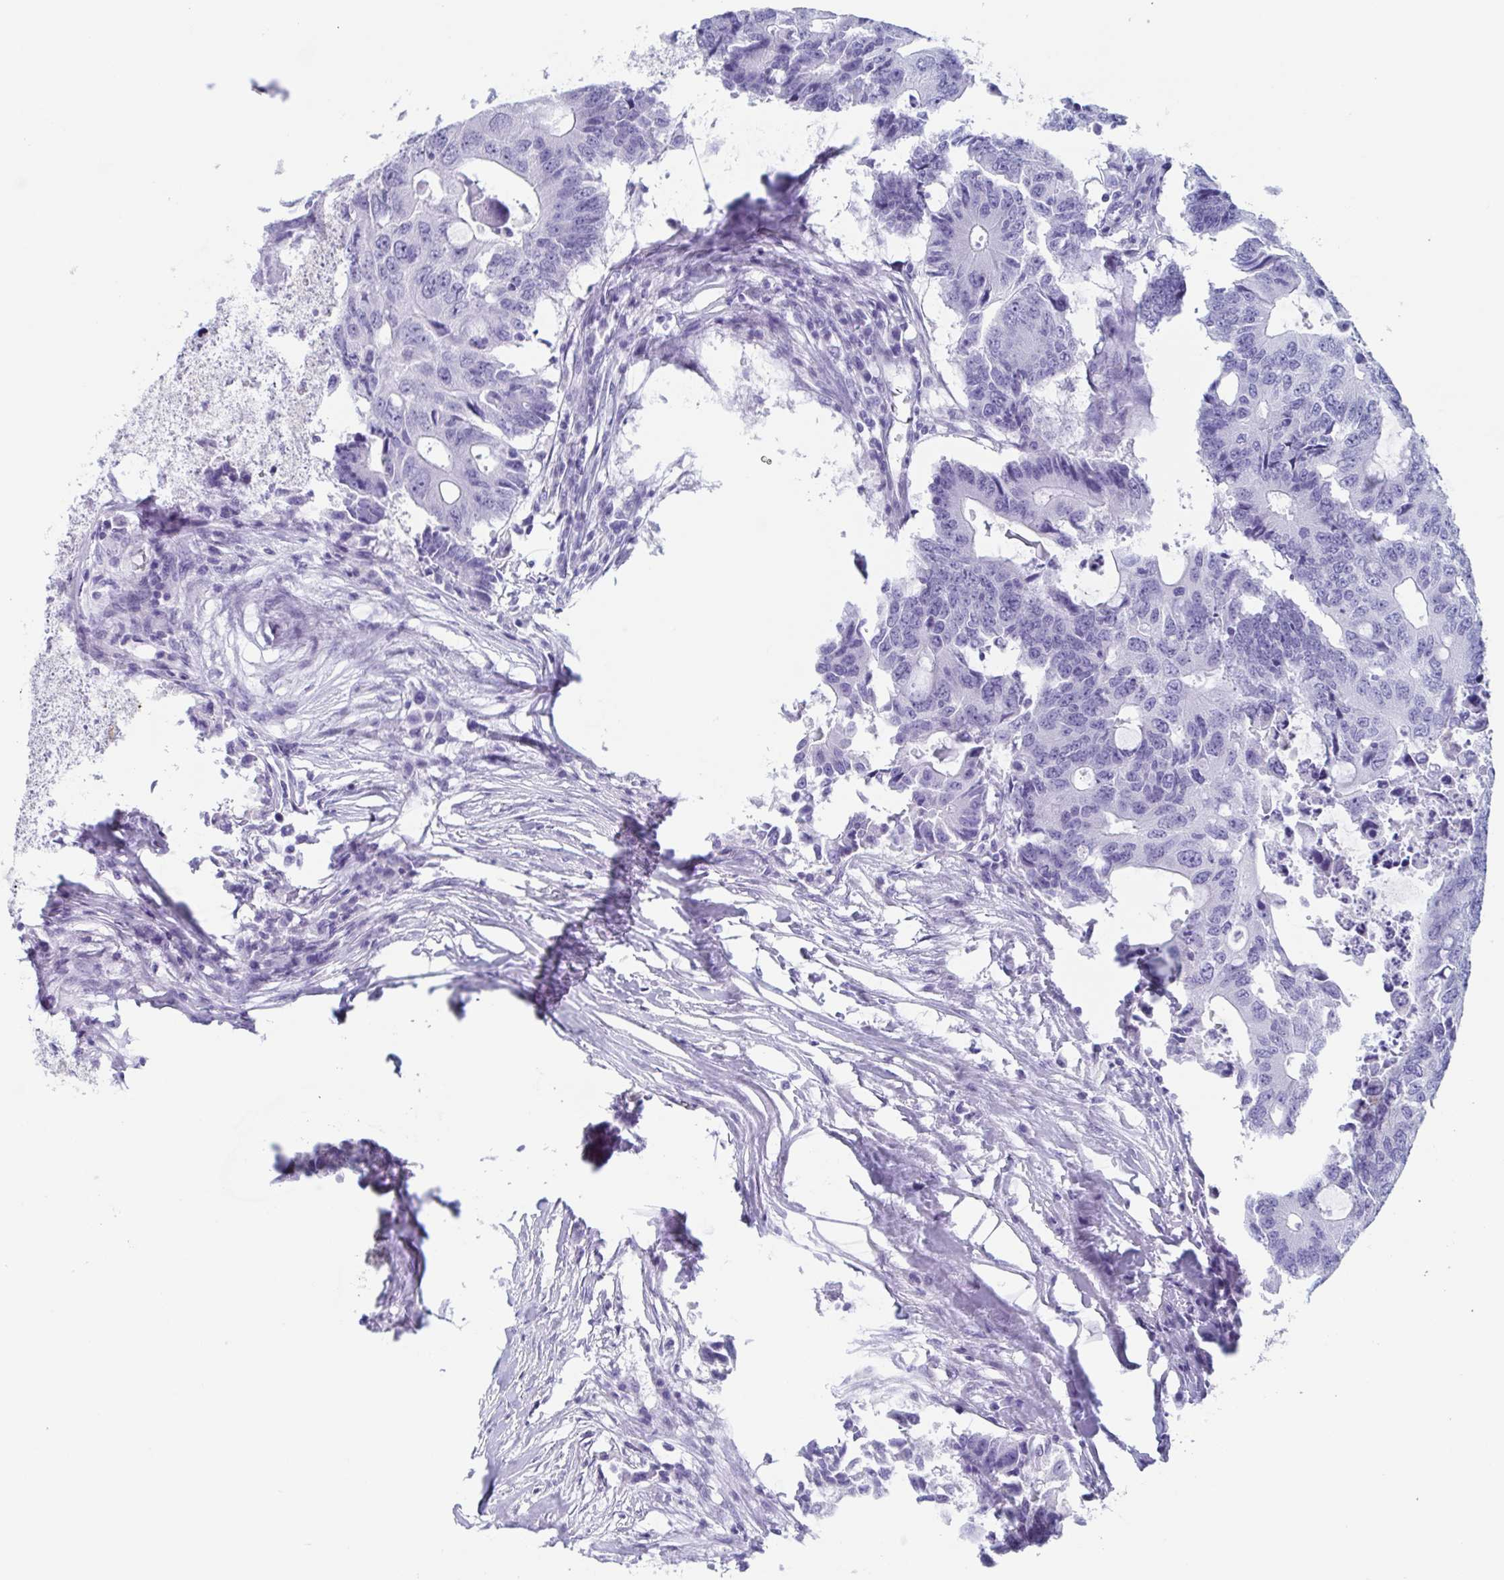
{"staining": {"intensity": "negative", "quantity": "none", "location": "none"}, "tissue": "colorectal cancer", "cell_type": "Tumor cells", "image_type": "cancer", "snomed": [{"axis": "morphology", "description": "Adenocarcinoma, NOS"}, {"axis": "topography", "description": "Colon"}], "caption": "Tumor cells are negative for protein expression in human colorectal adenocarcinoma.", "gene": "BPI", "patient": {"sex": "male", "age": 71}}